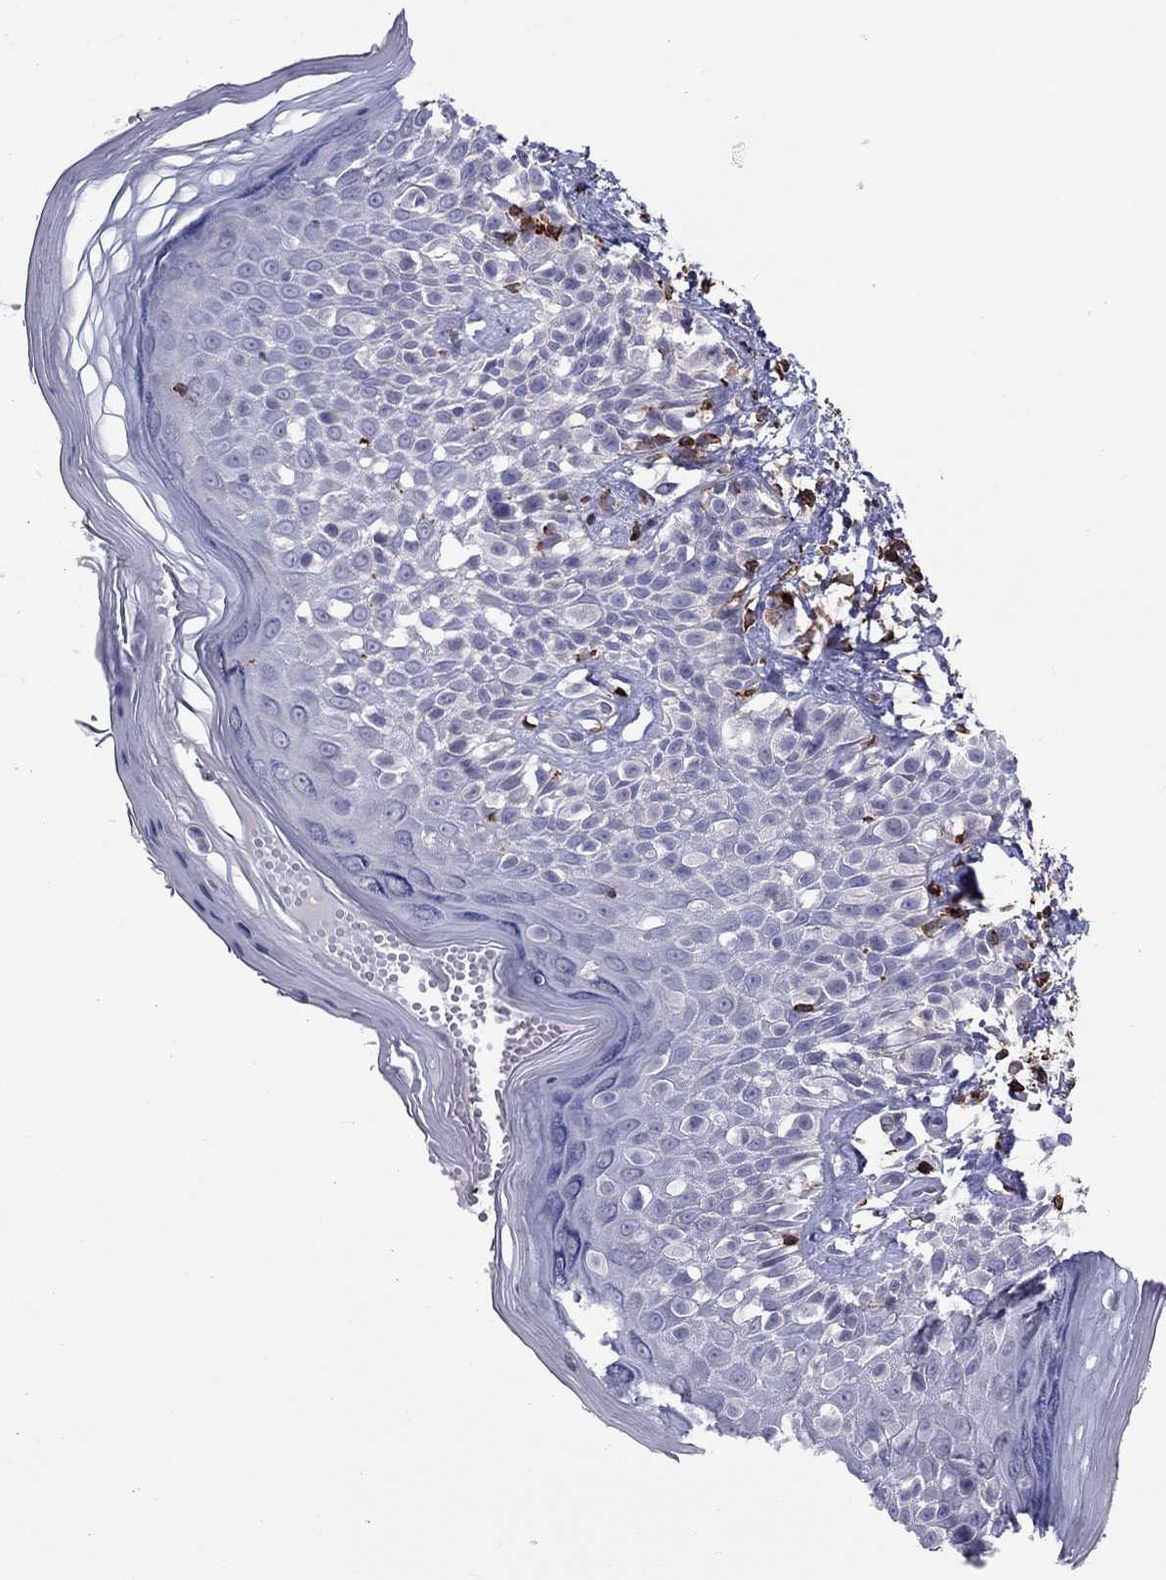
{"staining": {"intensity": "negative", "quantity": "none", "location": "none"}, "tissue": "melanoma", "cell_type": "Tumor cells", "image_type": "cancer", "snomed": [{"axis": "morphology", "description": "Malignant melanoma, NOS"}, {"axis": "topography", "description": "Skin"}], "caption": "Melanoma stained for a protein using immunohistochemistry displays no staining tumor cells.", "gene": "MND1", "patient": {"sex": "female", "age": 73}}